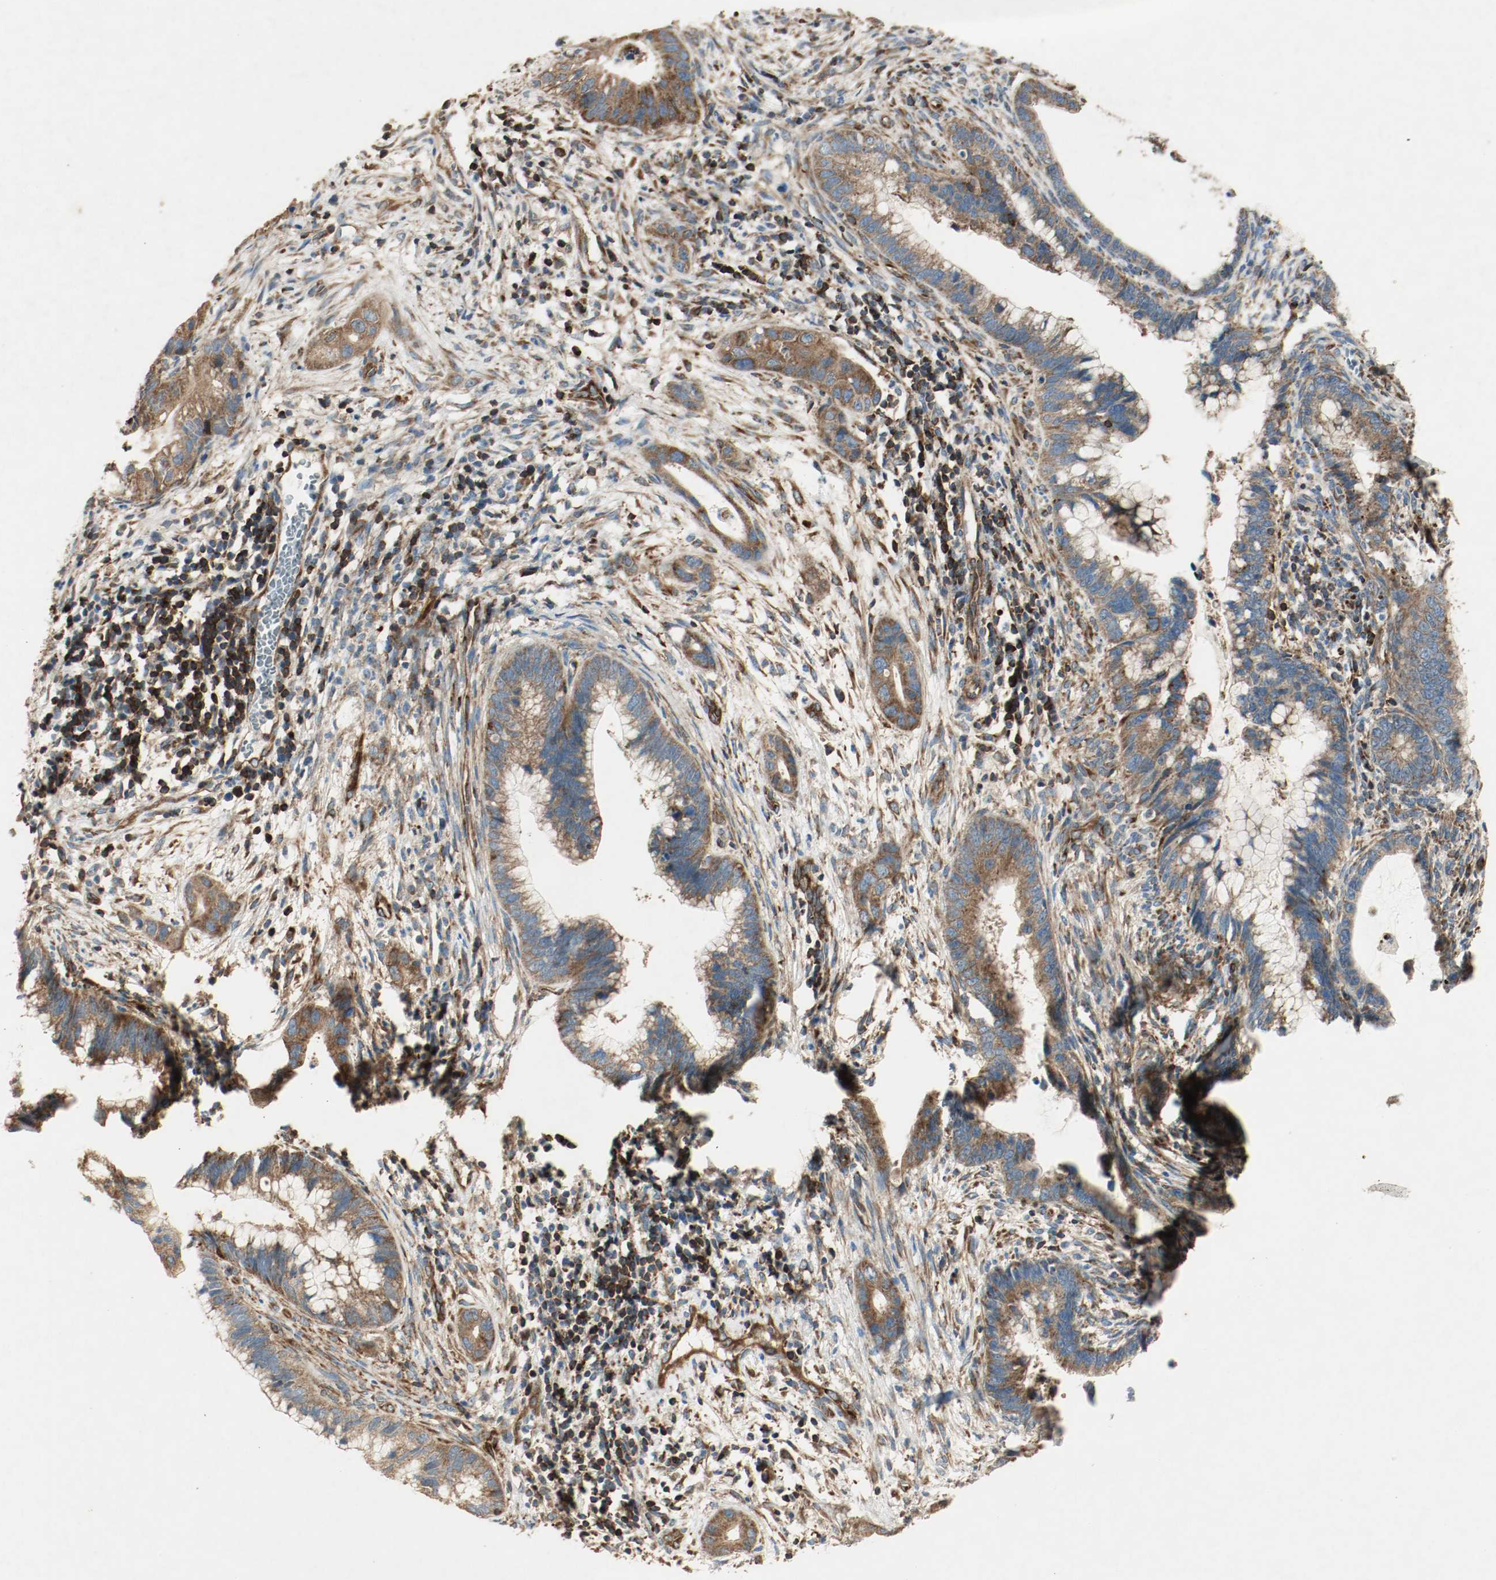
{"staining": {"intensity": "strong", "quantity": ">75%", "location": "cytoplasmic/membranous"}, "tissue": "cervical cancer", "cell_type": "Tumor cells", "image_type": "cancer", "snomed": [{"axis": "morphology", "description": "Adenocarcinoma, NOS"}, {"axis": "topography", "description": "Cervix"}], "caption": "A photomicrograph of cervical adenocarcinoma stained for a protein exhibits strong cytoplasmic/membranous brown staining in tumor cells.", "gene": "PLCG1", "patient": {"sex": "female", "age": 44}}